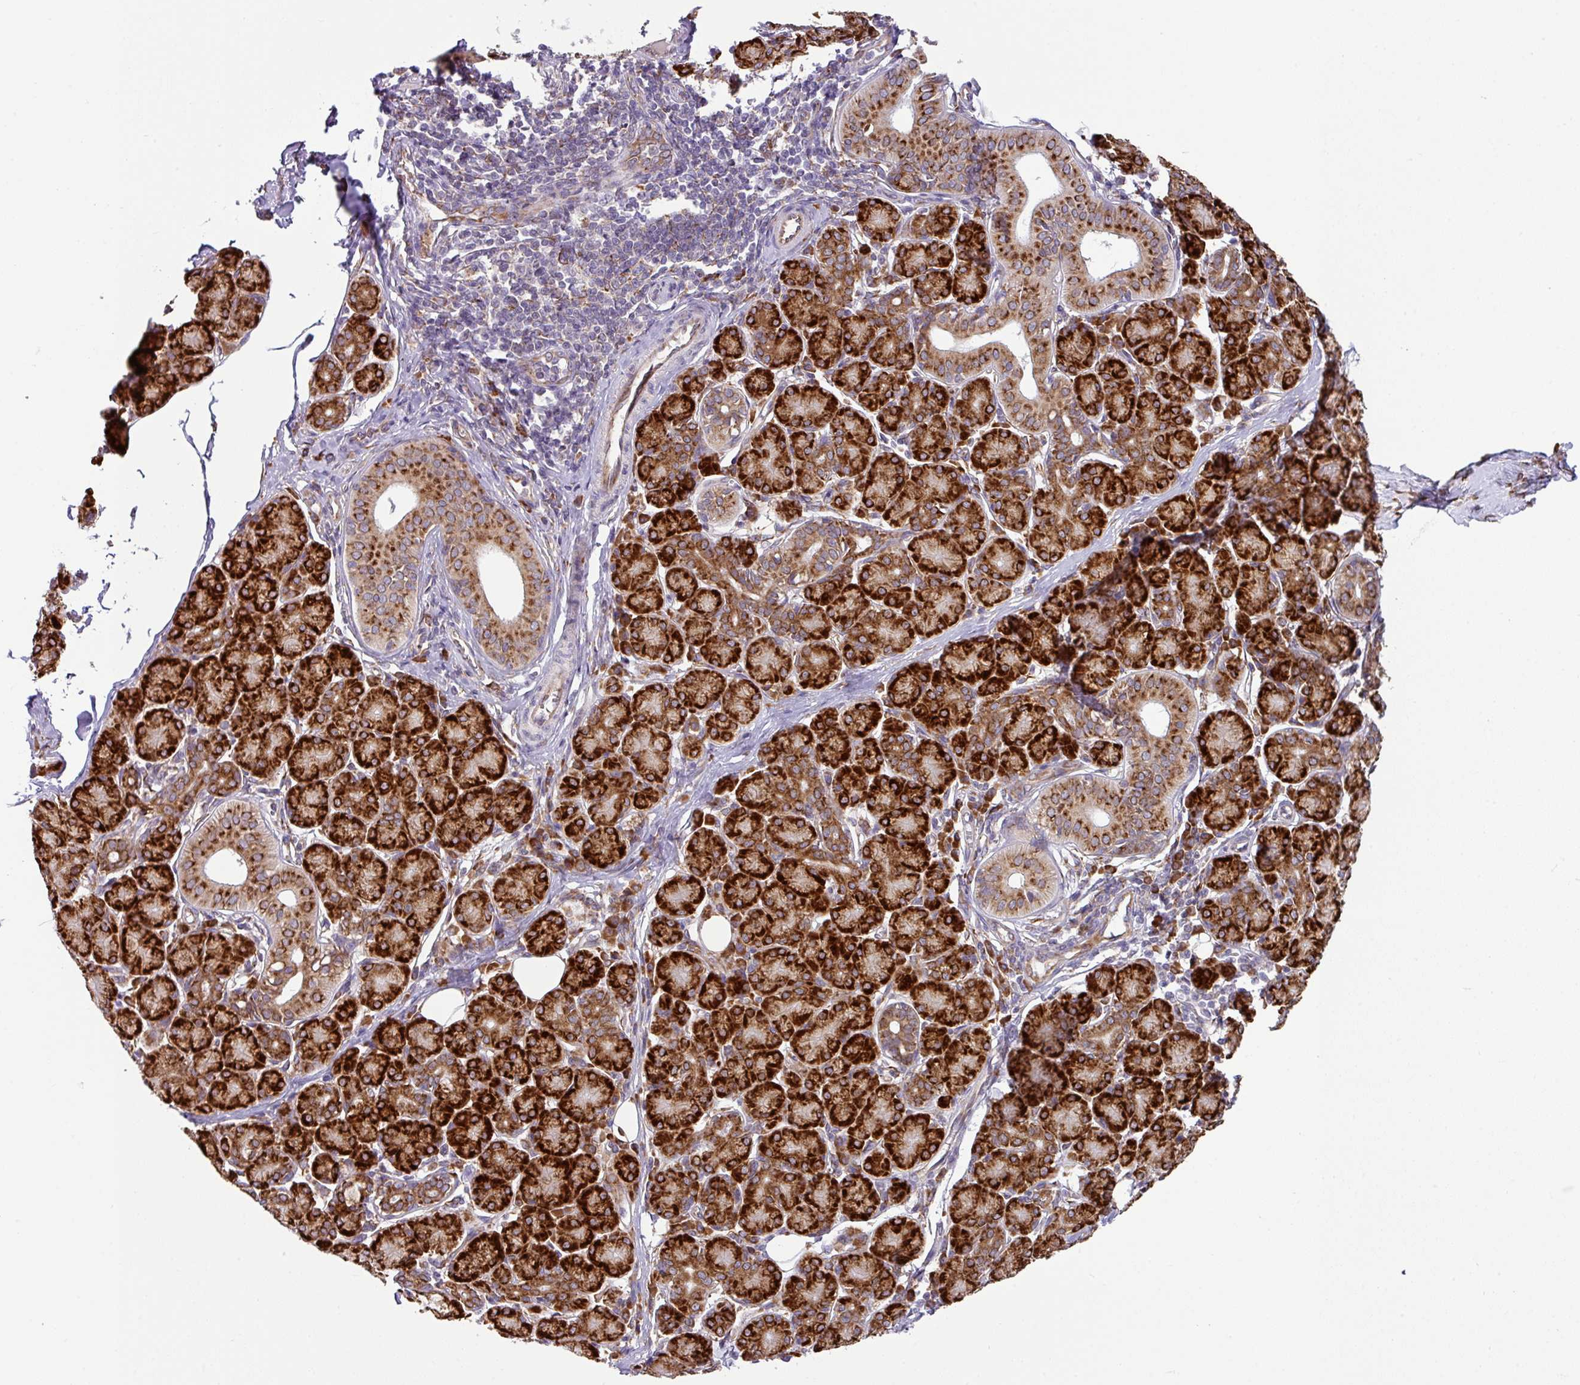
{"staining": {"intensity": "strong", "quantity": ">75%", "location": "cytoplasmic/membranous"}, "tissue": "salivary gland", "cell_type": "Glandular cells", "image_type": "normal", "snomed": [{"axis": "morphology", "description": "Normal tissue, NOS"}, {"axis": "morphology", "description": "Inflammation, NOS"}, {"axis": "topography", "description": "Lymph node"}, {"axis": "topography", "description": "Salivary gland"}], "caption": "Glandular cells show strong cytoplasmic/membranous positivity in approximately >75% of cells in benign salivary gland.", "gene": "SLC39A7", "patient": {"sex": "male", "age": 3}}